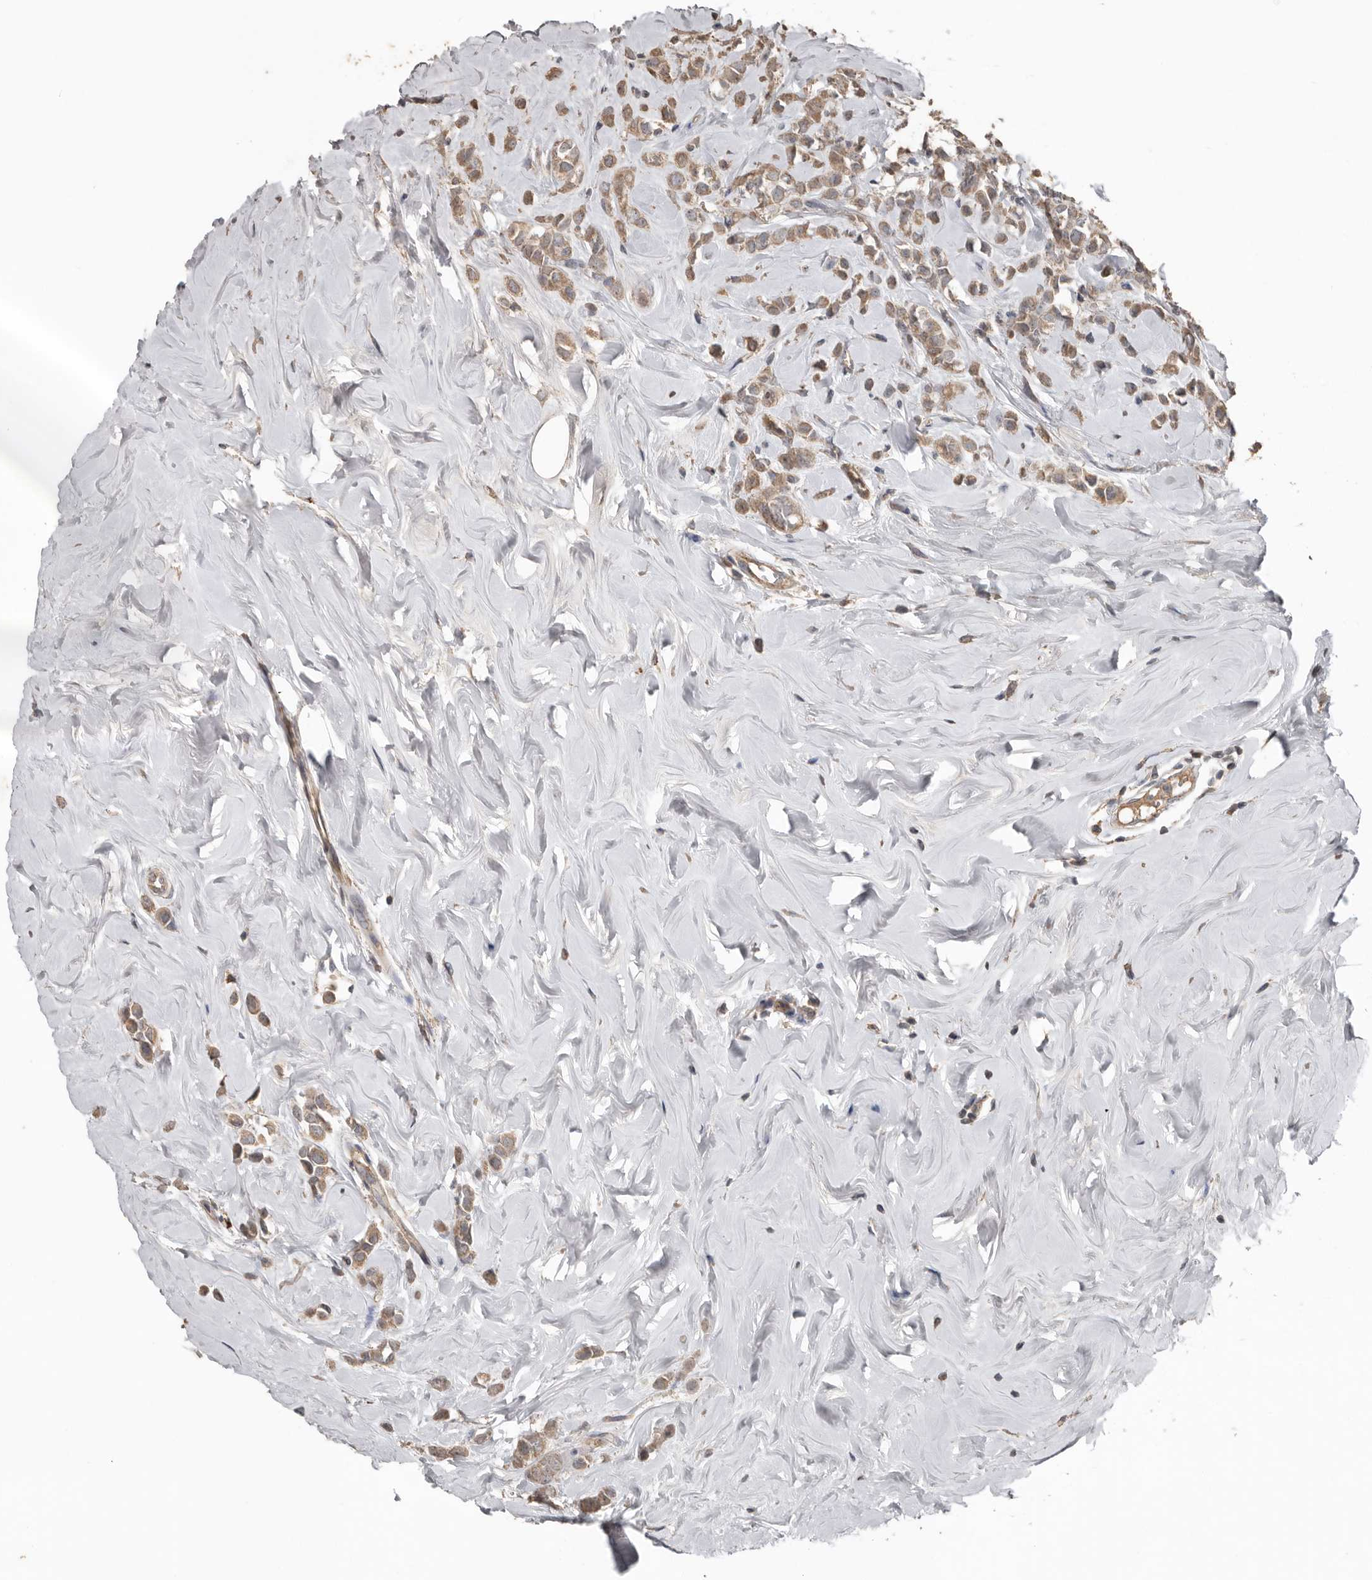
{"staining": {"intensity": "weak", "quantity": ">75%", "location": "cytoplasmic/membranous"}, "tissue": "breast cancer", "cell_type": "Tumor cells", "image_type": "cancer", "snomed": [{"axis": "morphology", "description": "Lobular carcinoma"}, {"axis": "topography", "description": "Breast"}], "caption": "IHC micrograph of human lobular carcinoma (breast) stained for a protein (brown), which displays low levels of weak cytoplasmic/membranous staining in about >75% of tumor cells.", "gene": "HYAL4", "patient": {"sex": "female", "age": 47}}